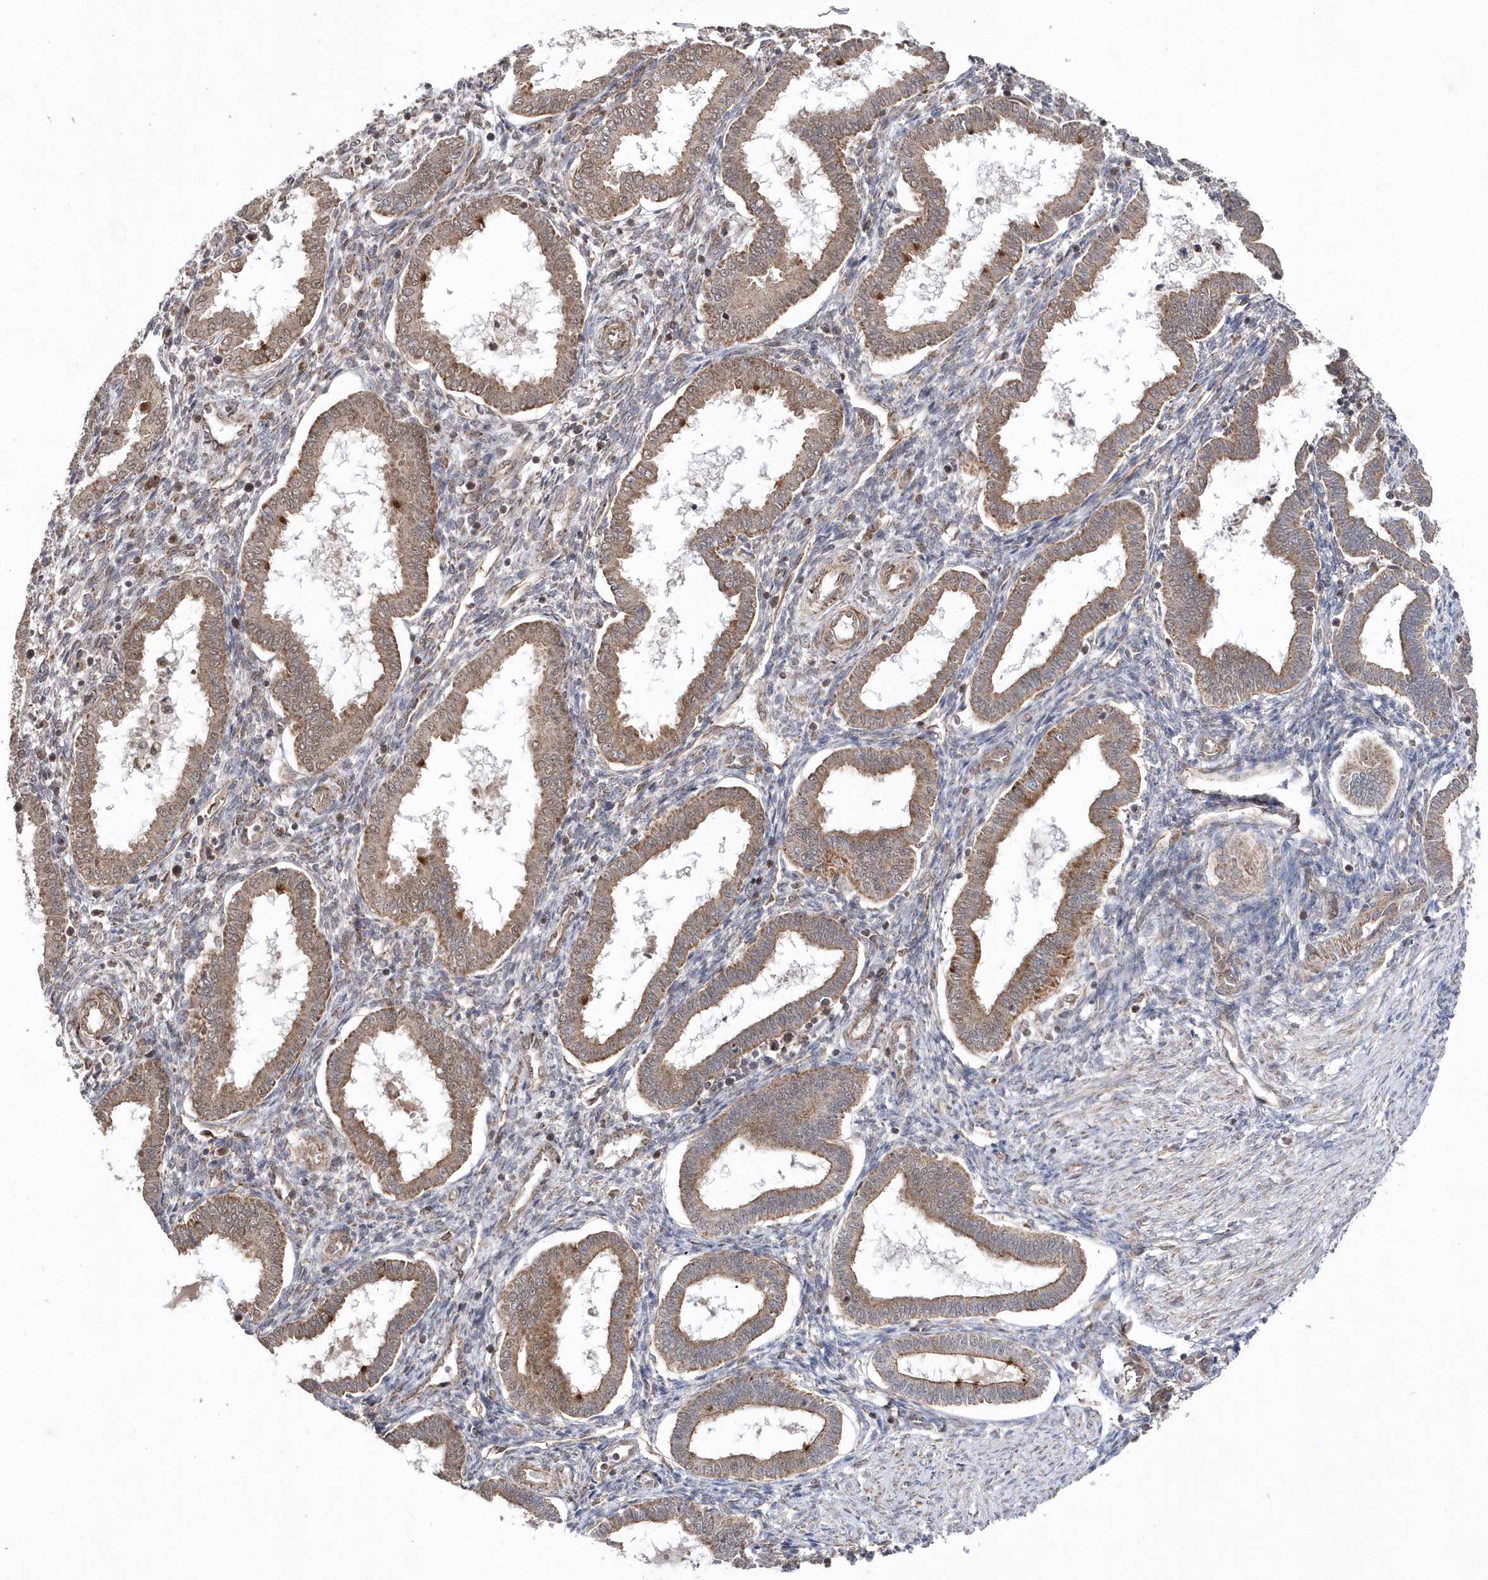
{"staining": {"intensity": "weak", "quantity": "<25%", "location": "cytoplasmic/membranous,nuclear"}, "tissue": "endometrium", "cell_type": "Cells in endometrial stroma", "image_type": "normal", "snomed": [{"axis": "morphology", "description": "Normal tissue, NOS"}, {"axis": "topography", "description": "Endometrium"}], "caption": "A micrograph of human endometrium is negative for staining in cells in endometrial stroma.", "gene": "DALRD3", "patient": {"sex": "female", "age": 24}}